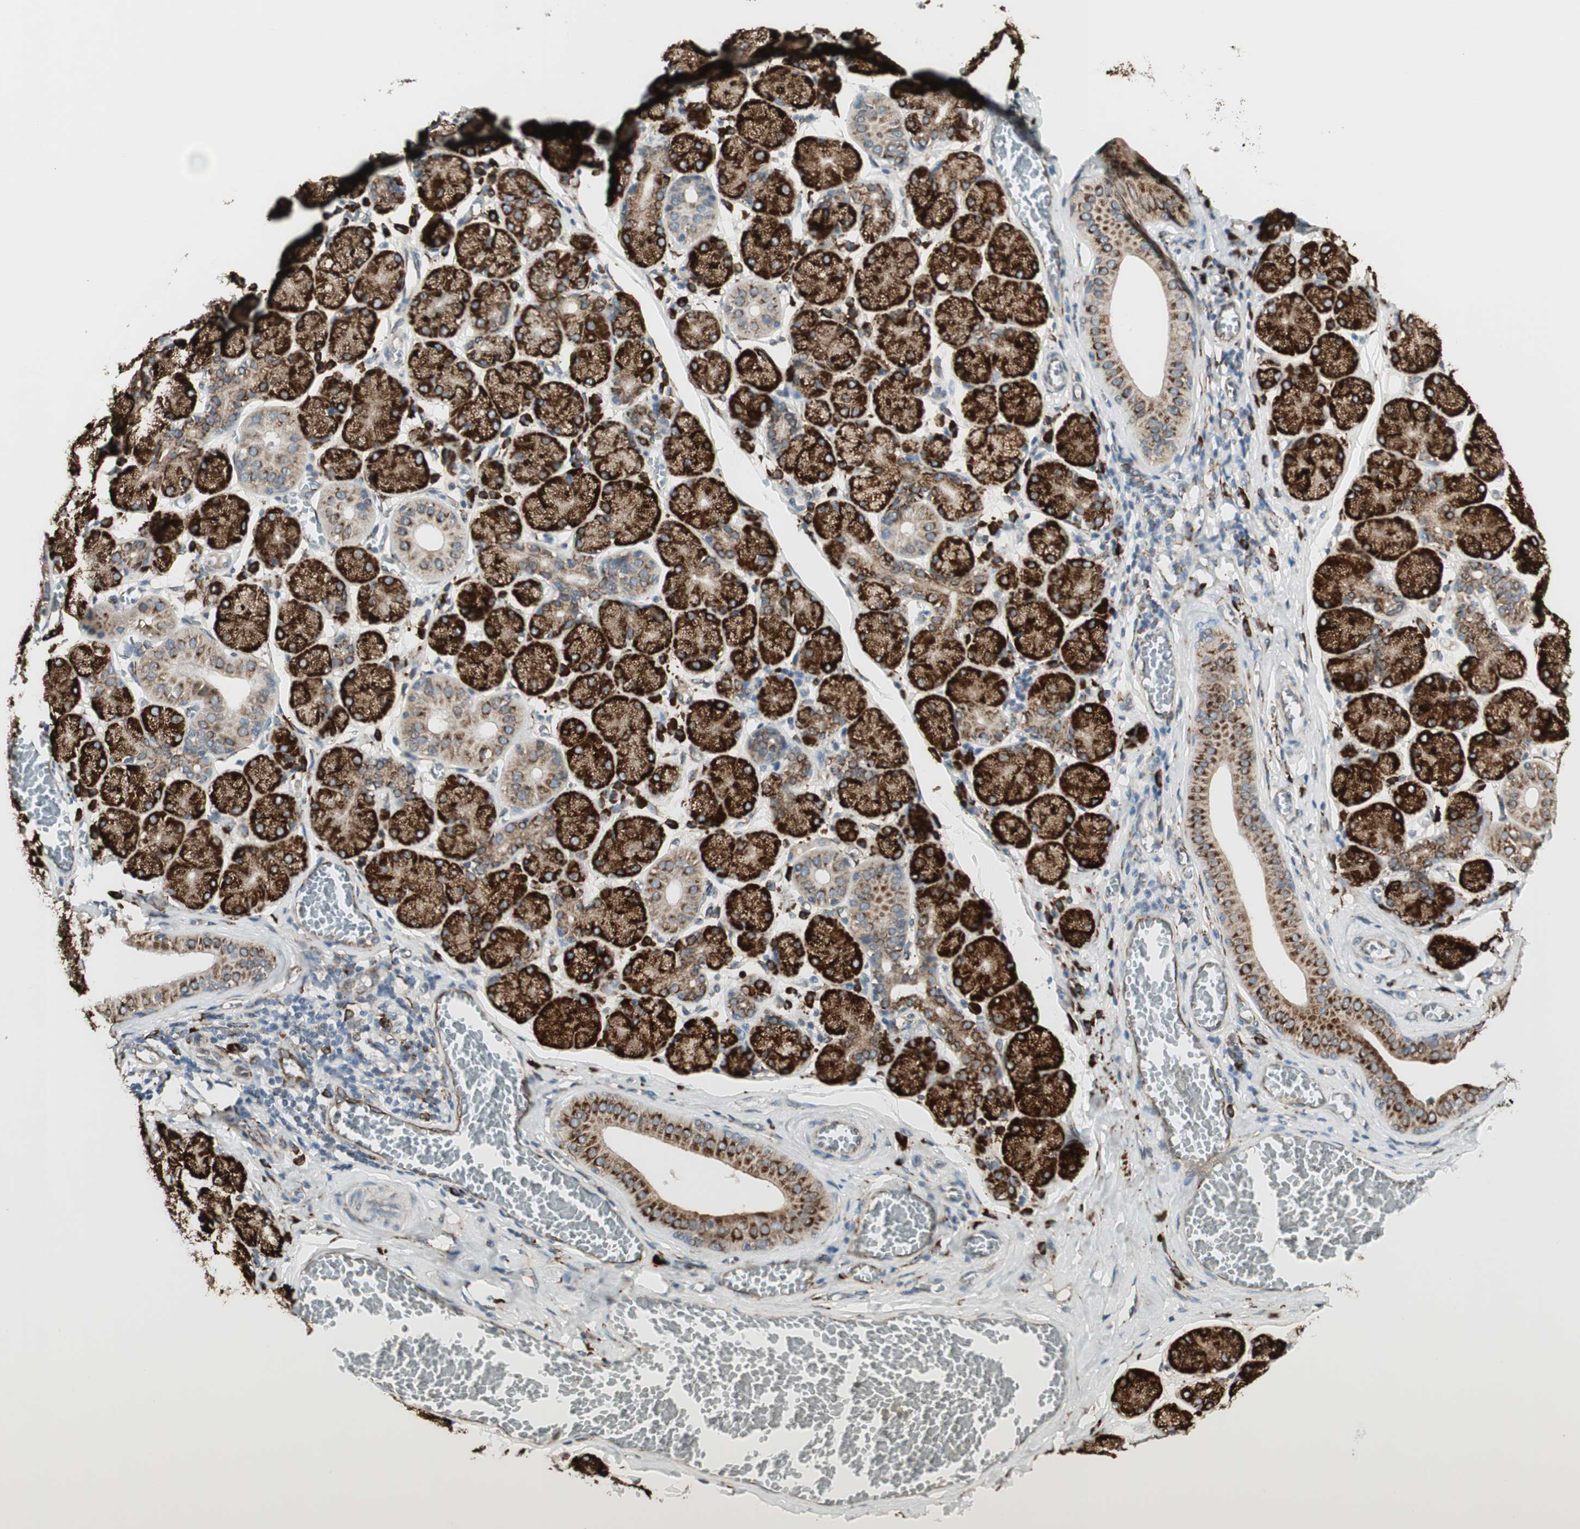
{"staining": {"intensity": "strong", "quantity": ">75%", "location": "cytoplasmic/membranous"}, "tissue": "salivary gland", "cell_type": "Glandular cells", "image_type": "normal", "snomed": [{"axis": "morphology", "description": "Normal tissue, NOS"}, {"axis": "topography", "description": "Salivary gland"}], "caption": "This photomicrograph demonstrates immunohistochemistry (IHC) staining of unremarkable human salivary gland, with high strong cytoplasmic/membranous staining in approximately >75% of glandular cells.", "gene": "RRBP1", "patient": {"sex": "female", "age": 24}}